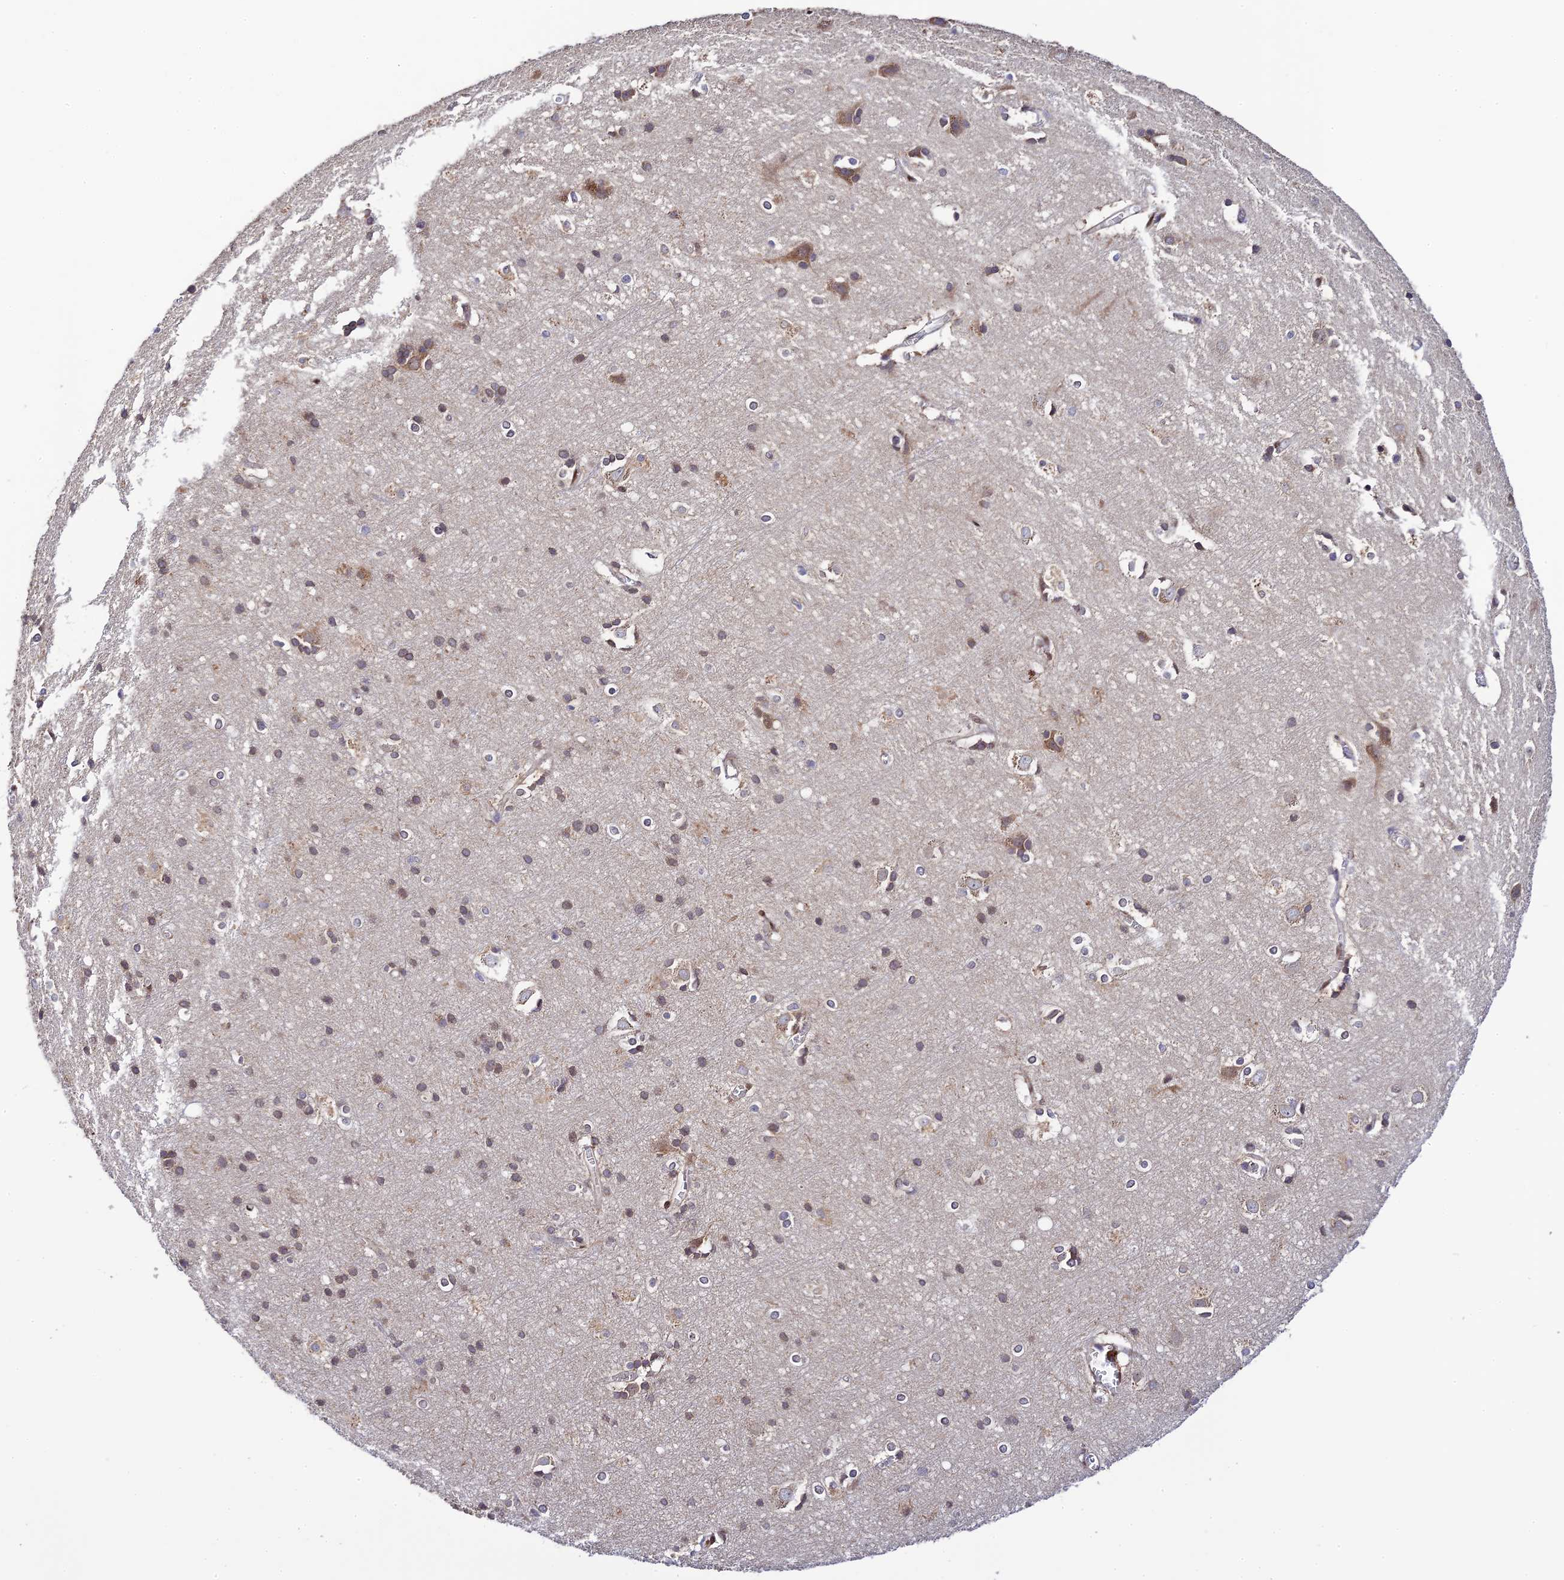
{"staining": {"intensity": "negative", "quantity": "none", "location": "none"}, "tissue": "cerebral cortex", "cell_type": "Endothelial cells", "image_type": "normal", "snomed": [{"axis": "morphology", "description": "Normal tissue, NOS"}, {"axis": "topography", "description": "Cerebral cortex"}], "caption": "This is a image of immunohistochemistry (IHC) staining of benign cerebral cortex, which shows no positivity in endothelial cells. Nuclei are stained in blue.", "gene": "P3H3", "patient": {"sex": "male", "age": 54}}